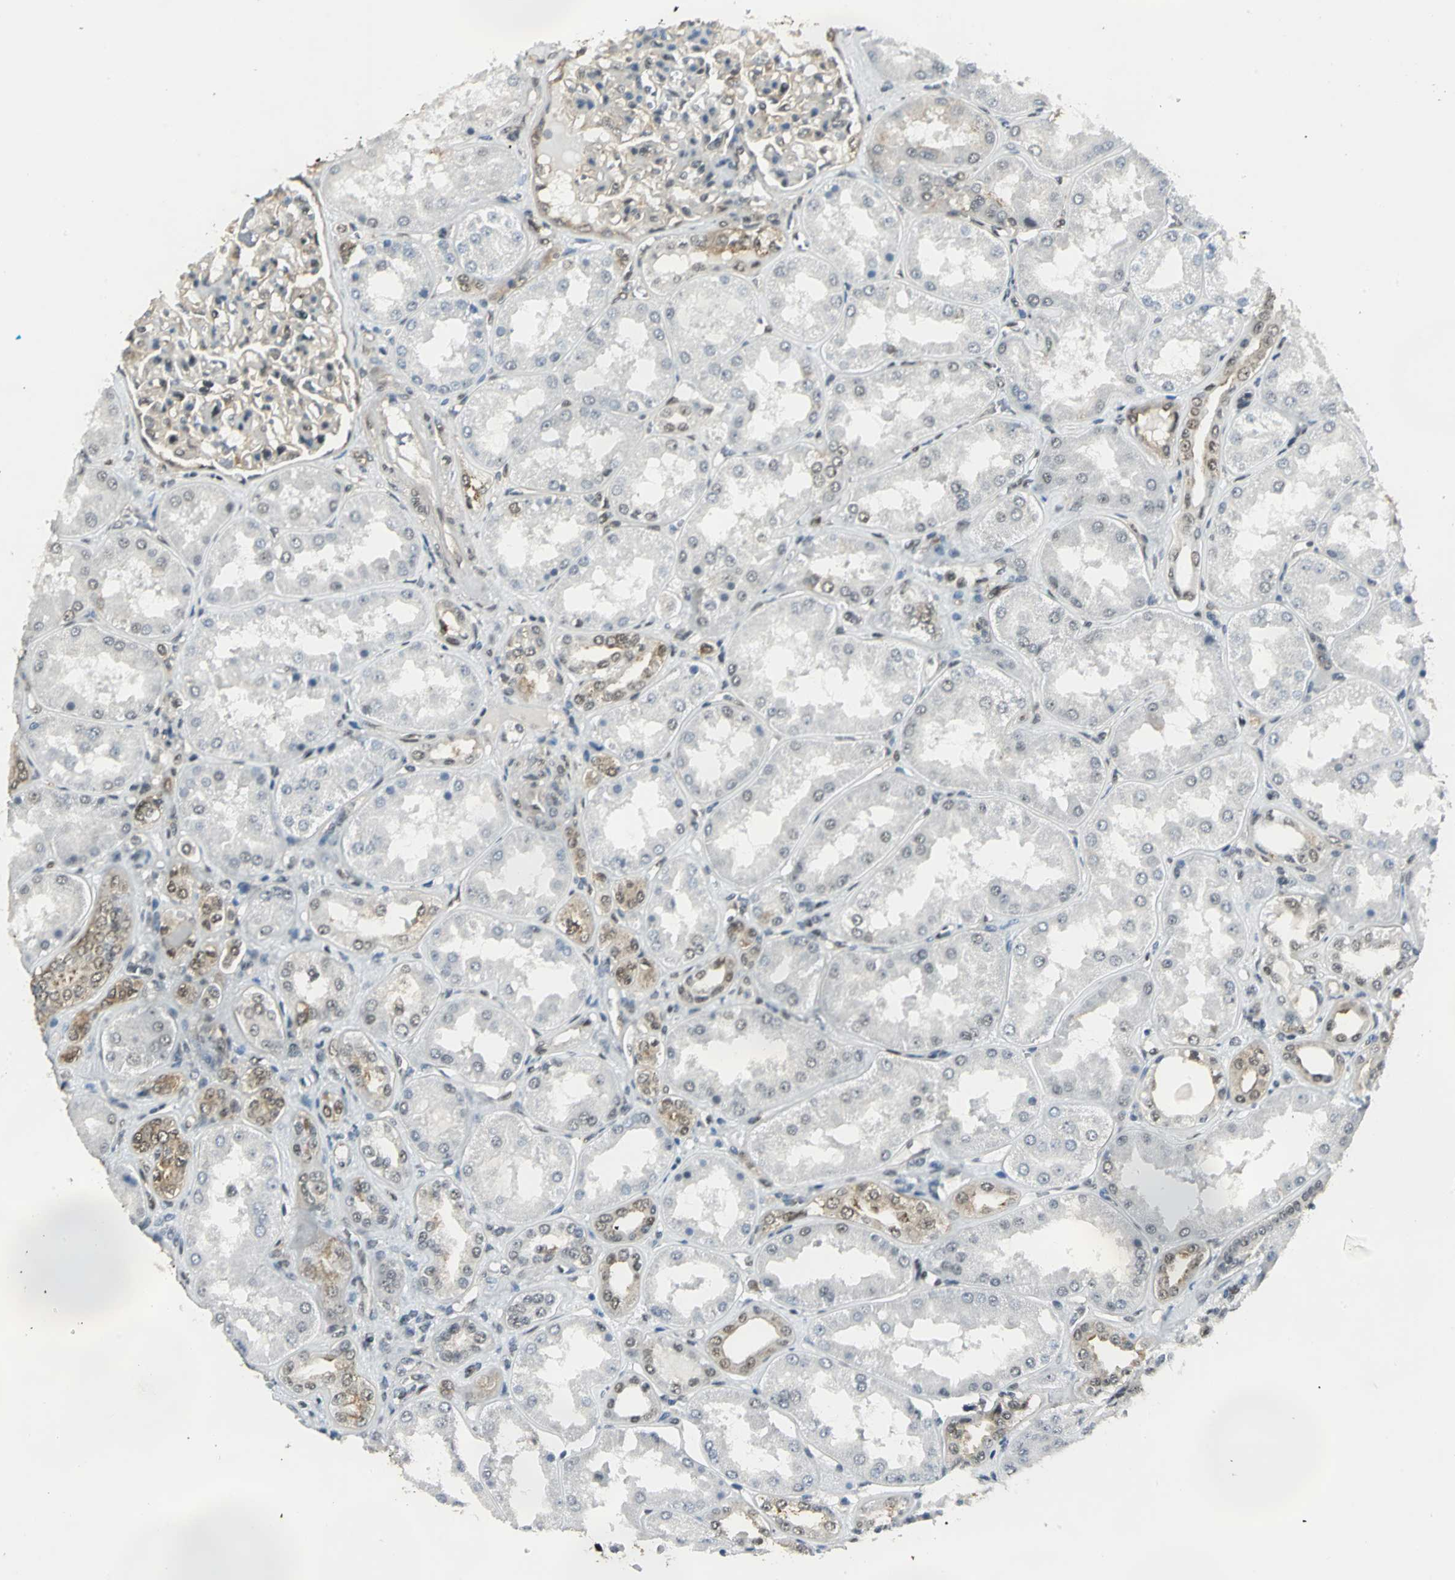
{"staining": {"intensity": "weak", "quantity": "25%-75%", "location": "cytoplasmic/membranous,nuclear"}, "tissue": "kidney", "cell_type": "Cells in glomeruli", "image_type": "normal", "snomed": [{"axis": "morphology", "description": "Normal tissue, NOS"}, {"axis": "topography", "description": "Kidney"}], "caption": "The photomicrograph displays staining of benign kidney, revealing weak cytoplasmic/membranous,nuclear protein staining (brown color) within cells in glomeruli.", "gene": "DDX5", "patient": {"sex": "female", "age": 56}}